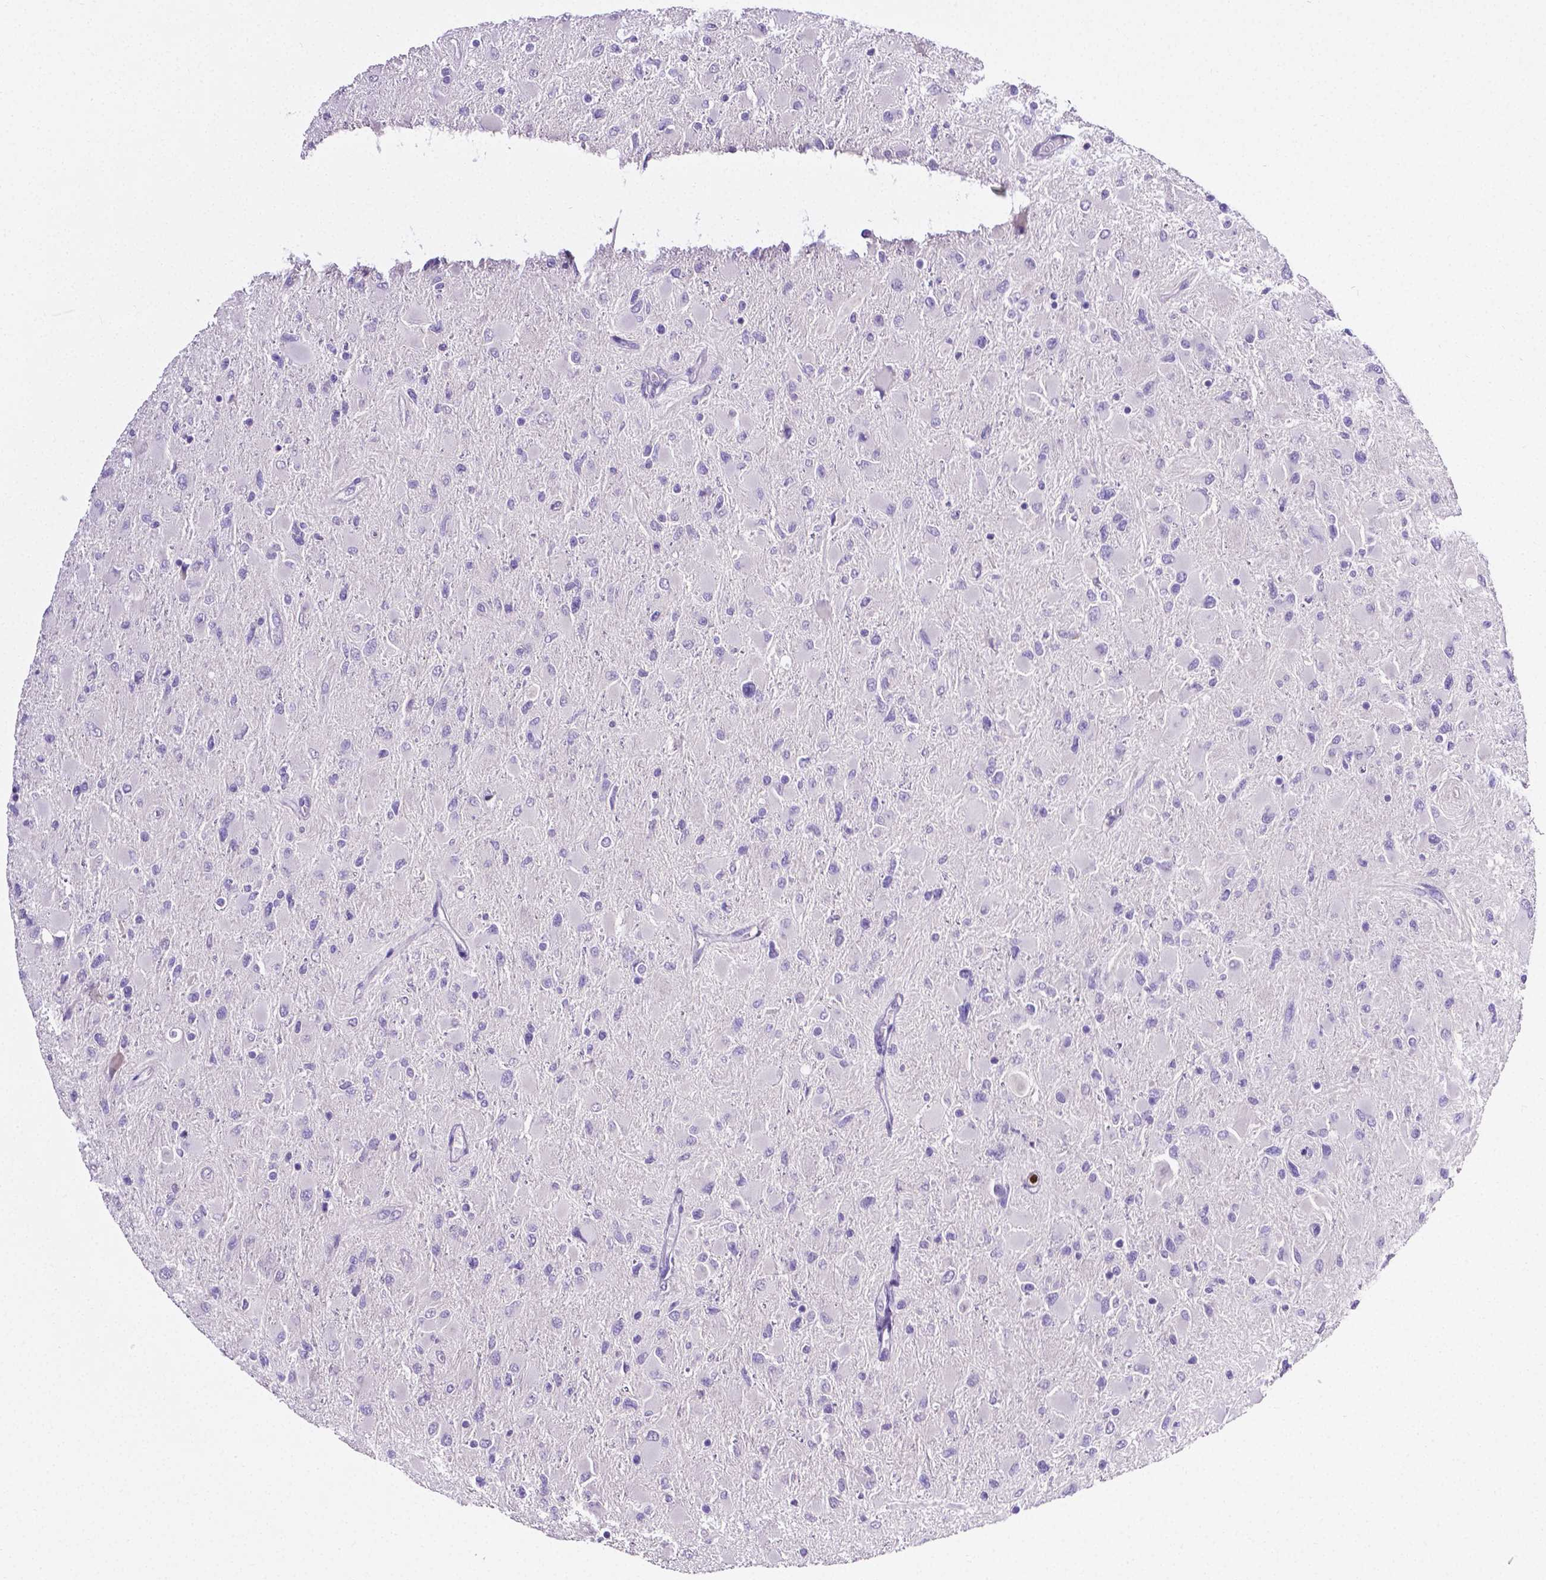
{"staining": {"intensity": "negative", "quantity": "none", "location": "none"}, "tissue": "glioma", "cell_type": "Tumor cells", "image_type": "cancer", "snomed": [{"axis": "morphology", "description": "Glioma, malignant, High grade"}, {"axis": "topography", "description": "Cerebral cortex"}], "caption": "IHC photomicrograph of neoplastic tissue: glioma stained with DAB demonstrates no significant protein staining in tumor cells. (Immunohistochemistry, brightfield microscopy, high magnification).", "gene": "MMP9", "patient": {"sex": "female", "age": 36}}